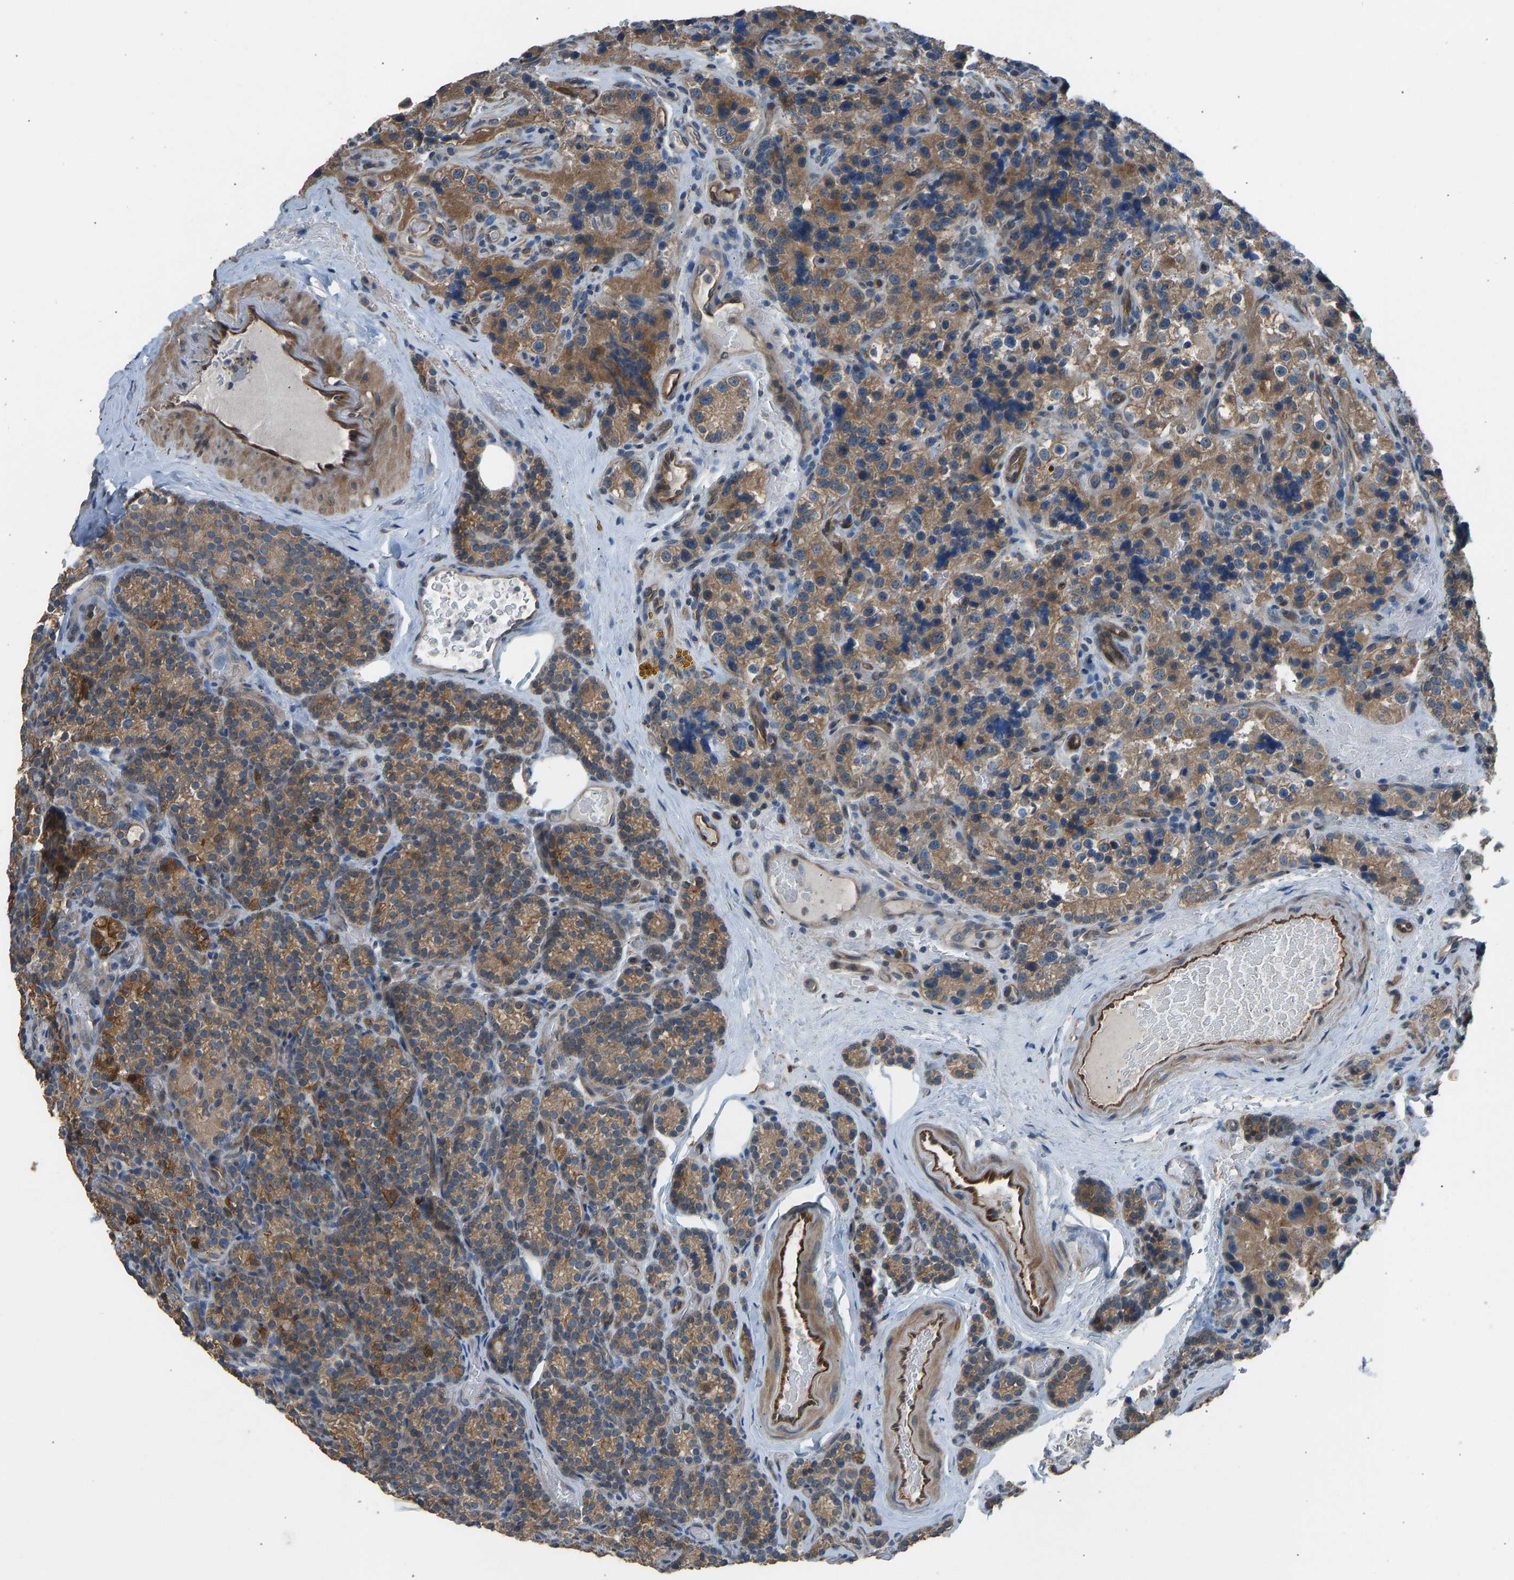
{"staining": {"intensity": "moderate", "quantity": ">75%", "location": "cytoplasmic/membranous"}, "tissue": "parathyroid gland", "cell_type": "Glandular cells", "image_type": "normal", "snomed": [{"axis": "morphology", "description": "Normal tissue, NOS"}, {"axis": "morphology", "description": "Adenoma, NOS"}, {"axis": "topography", "description": "Parathyroid gland"}], "caption": "Protein expression by immunohistochemistry (IHC) exhibits moderate cytoplasmic/membranous staining in about >75% of glandular cells in normal parathyroid gland.", "gene": "SLC43A1", "patient": {"sex": "female", "age": 51}}